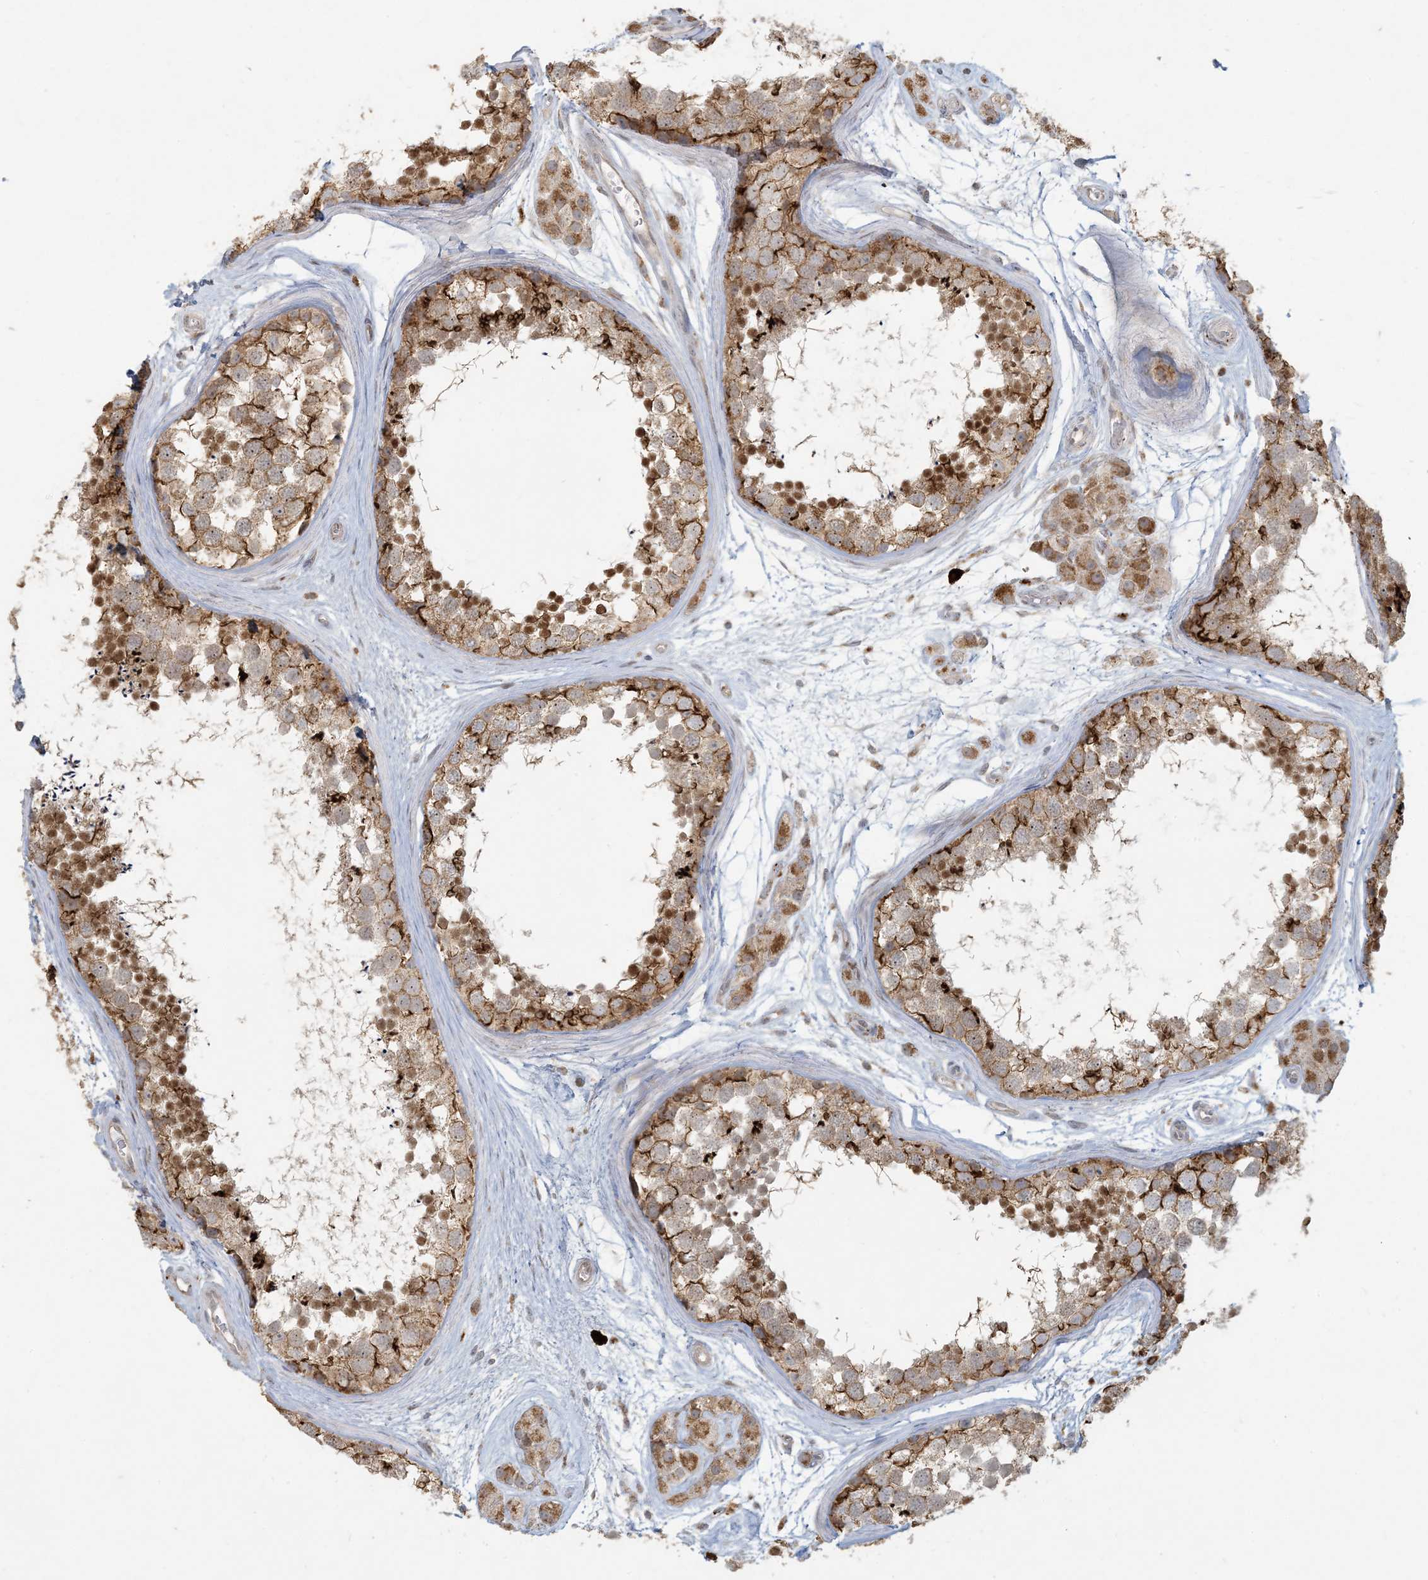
{"staining": {"intensity": "moderate", "quantity": ">75%", "location": "cytoplasmic/membranous,nuclear"}, "tissue": "testis", "cell_type": "Cells in seminiferous ducts", "image_type": "normal", "snomed": [{"axis": "morphology", "description": "Normal tissue, NOS"}, {"axis": "topography", "description": "Testis"}], "caption": "Testis stained for a protein exhibits moderate cytoplasmic/membranous,nuclear positivity in cells in seminiferous ducts. The staining is performed using DAB brown chromogen to label protein expression. The nuclei are counter-stained blue using hematoxylin.", "gene": "MCAT", "patient": {"sex": "male", "age": 56}}